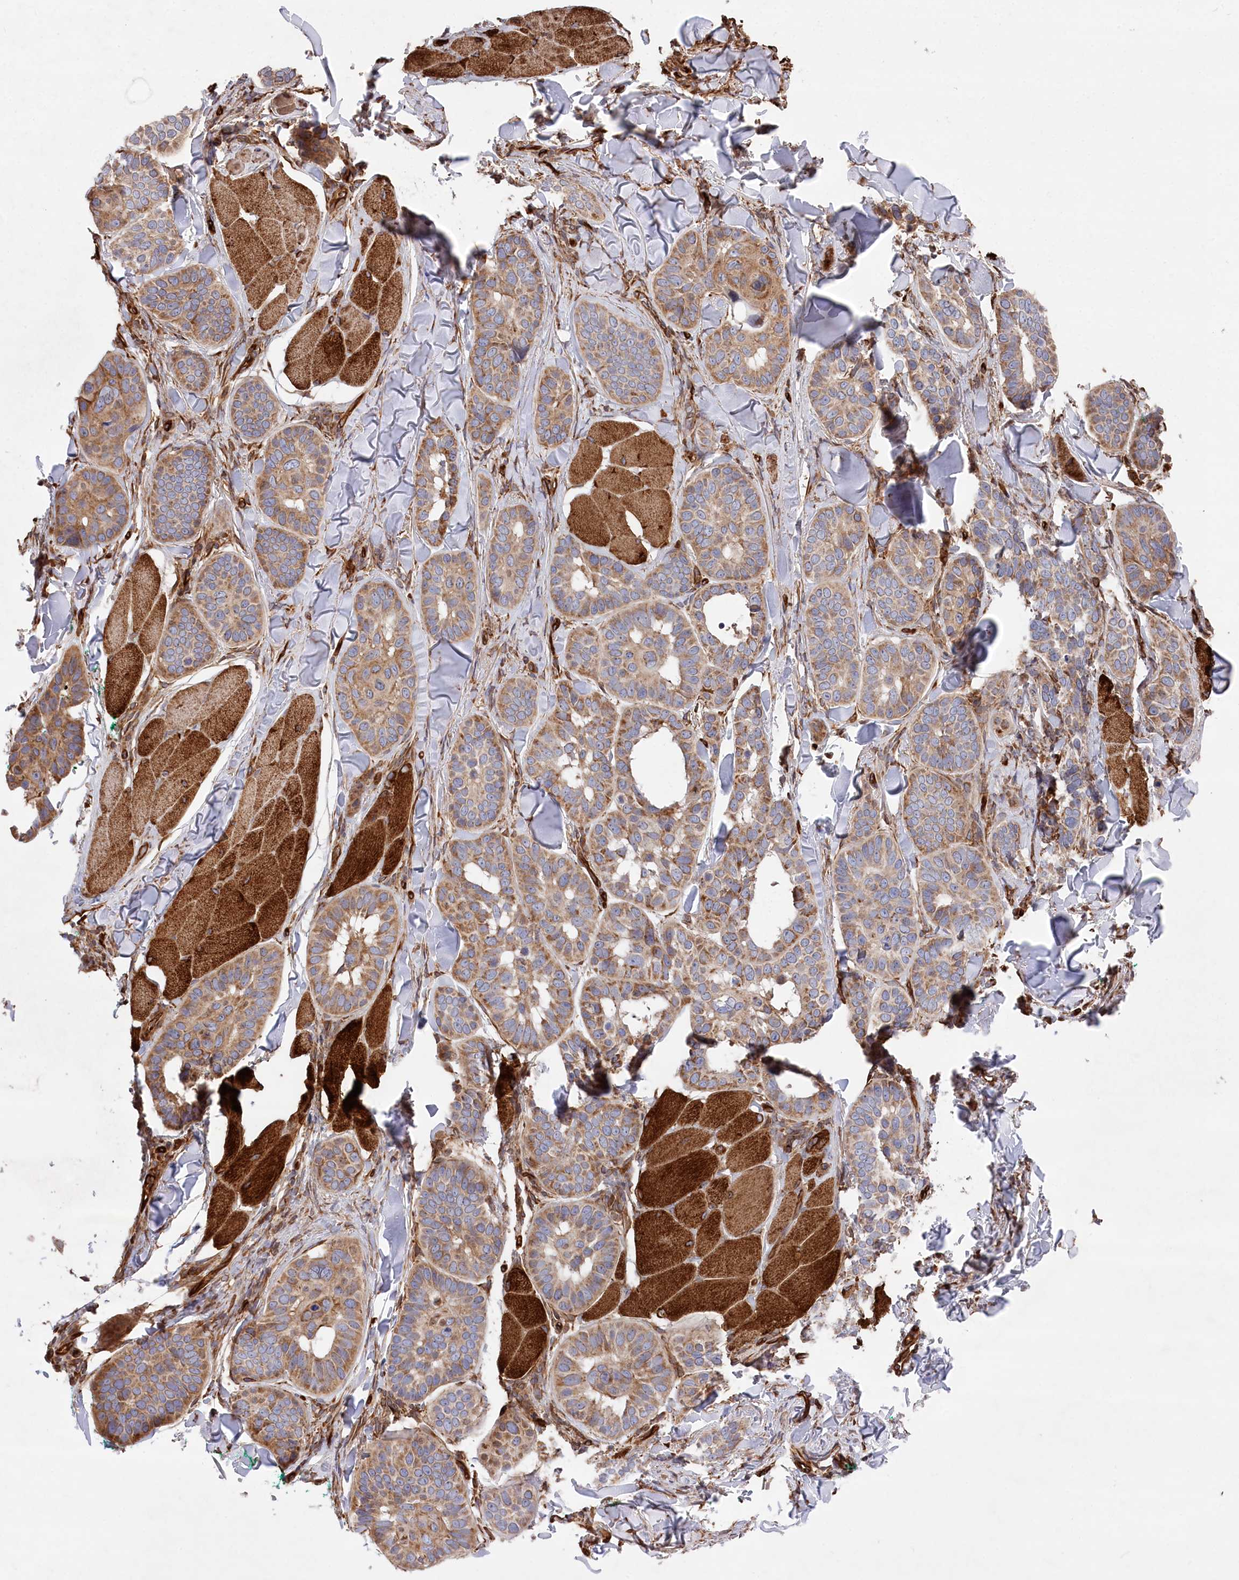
{"staining": {"intensity": "moderate", "quantity": ">75%", "location": "cytoplasmic/membranous"}, "tissue": "skin cancer", "cell_type": "Tumor cells", "image_type": "cancer", "snomed": [{"axis": "morphology", "description": "Basal cell carcinoma"}, {"axis": "topography", "description": "Skin"}], "caption": "Immunohistochemical staining of human skin basal cell carcinoma exhibits moderate cytoplasmic/membranous protein positivity in about >75% of tumor cells.", "gene": "MTPAP", "patient": {"sex": "male", "age": 62}}